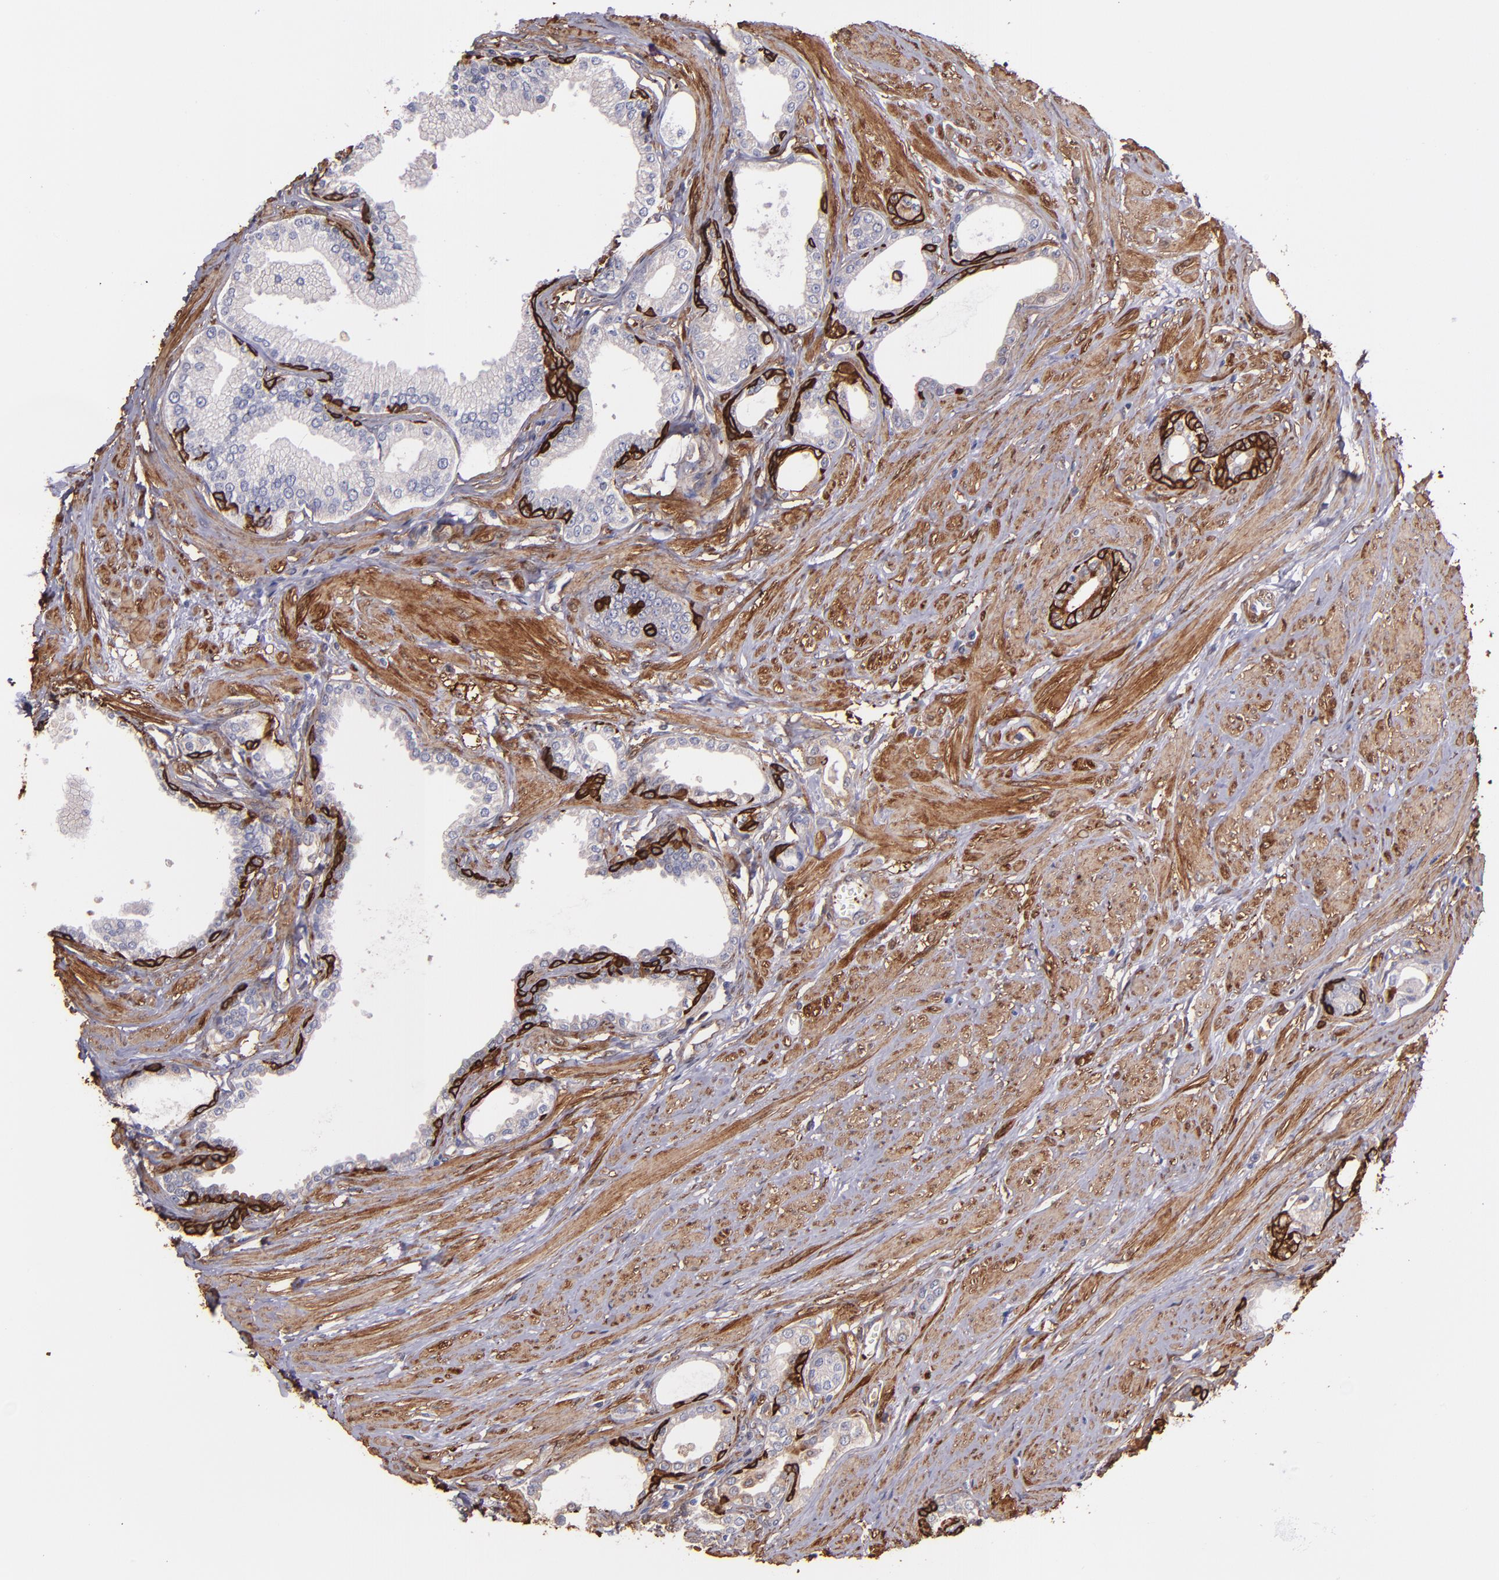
{"staining": {"intensity": "moderate", "quantity": "25%-75%", "location": "cytoplasmic/membranous"}, "tissue": "prostate", "cell_type": "Glandular cells", "image_type": "normal", "snomed": [{"axis": "morphology", "description": "Normal tissue, NOS"}, {"axis": "topography", "description": "Prostate"}], "caption": "Protein analysis of normal prostate displays moderate cytoplasmic/membranous staining in approximately 25%-75% of glandular cells. Nuclei are stained in blue.", "gene": "VCL", "patient": {"sex": "male", "age": 64}}